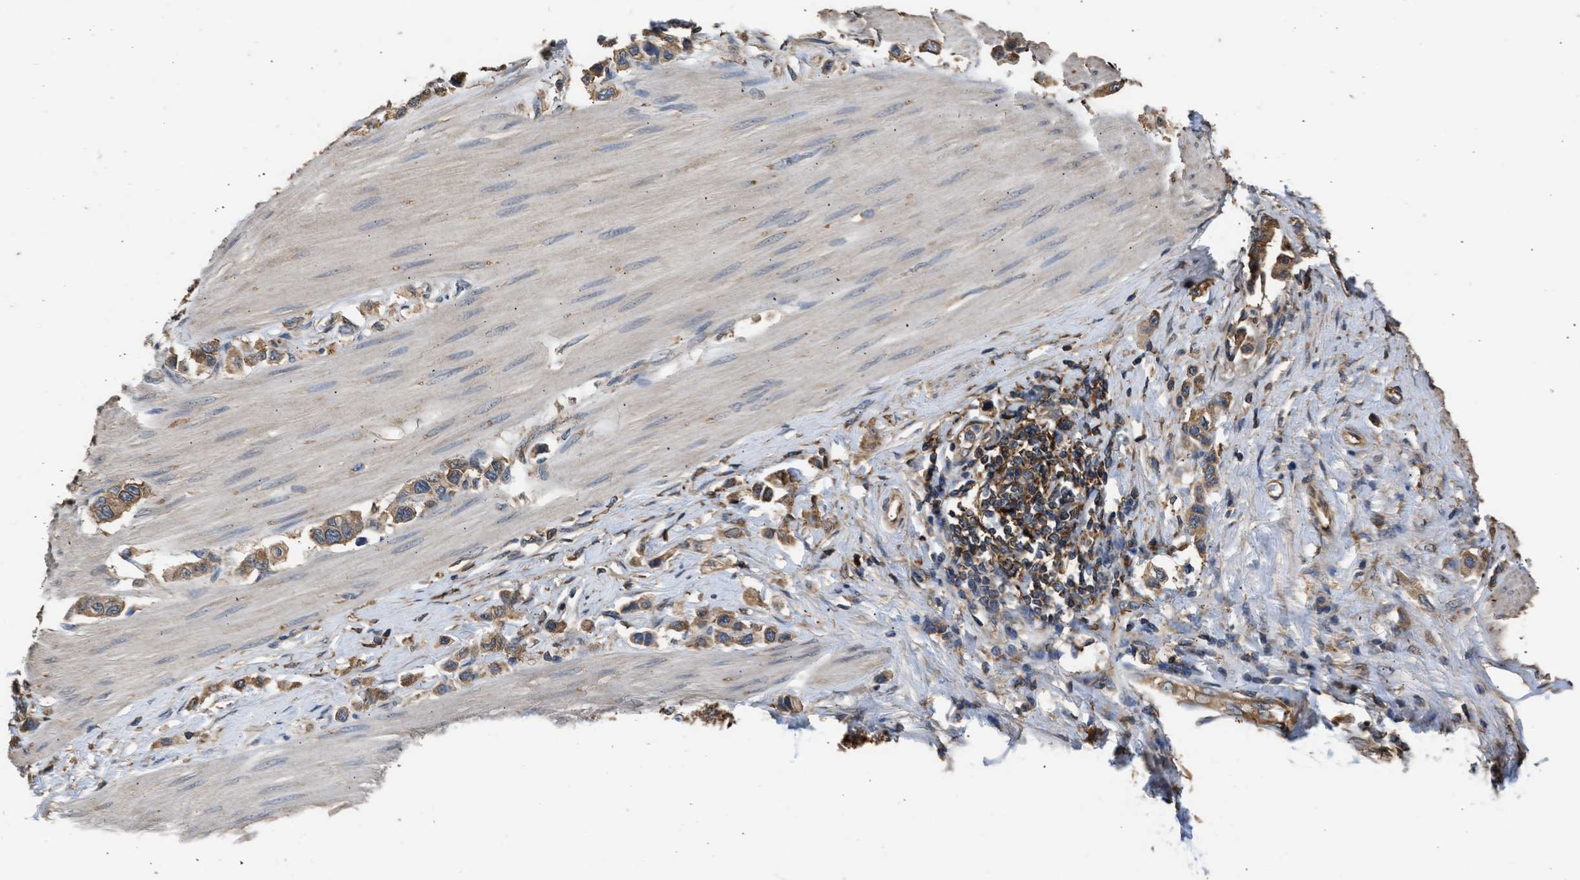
{"staining": {"intensity": "moderate", "quantity": ">75%", "location": "cytoplasmic/membranous"}, "tissue": "stomach cancer", "cell_type": "Tumor cells", "image_type": "cancer", "snomed": [{"axis": "morphology", "description": "Adenocarcinoma, NOS"}, {"axis": "topography", "description": "Stomach"}], "caption": "Stomach cancer (adenocarcinoma) stained for a protein reveals moderate cytoplasmic/membranous positivity in tumor cells. (DAB (3,3'-diaminobenzidine) IHC, brown staining for protein, blue staining for nuclei).", "gene": "SLC36A4", "patient": {"sex": "female", "age": 65}}